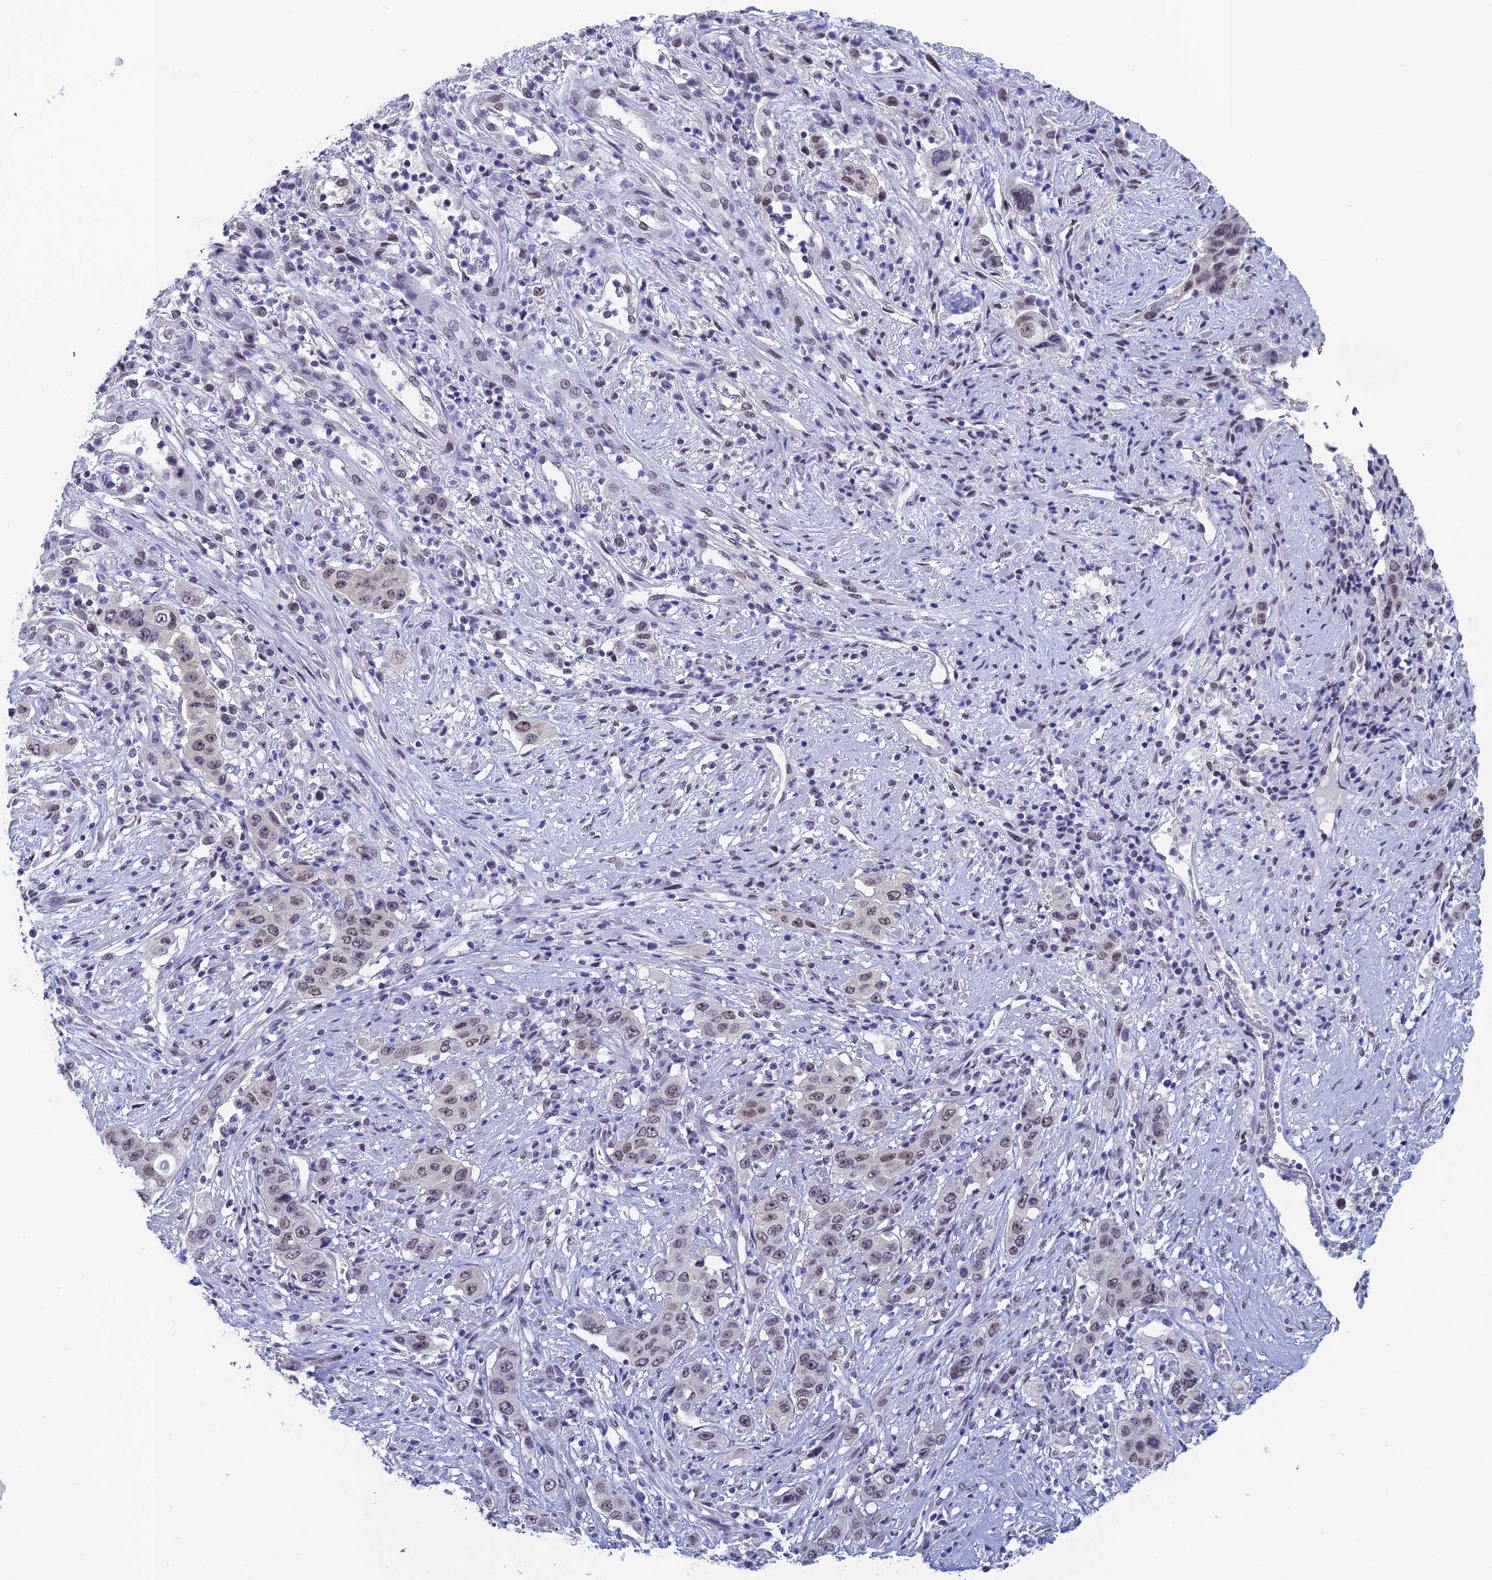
{"staining": {"intensity": "weak", "quantity": "25%-75%", "location": "nuclear"}, "tissue": "stomach cancer", "cell_type": "Tumor cells", "image_type": "cancer", "snomed": [{"axis": "morphology", "description": "Adenocarcinoma, NOS"}, {"axis": "topography", "description": "Stomach, upper"}], "caption": "Protein expression analysis of adenocarcinoma (stomach) demonstrates weak nuclear expression in approximately 25%-75% of tumor cells.", "gene": "NABP2", "patient": {"sex": "male", "age": 62}}